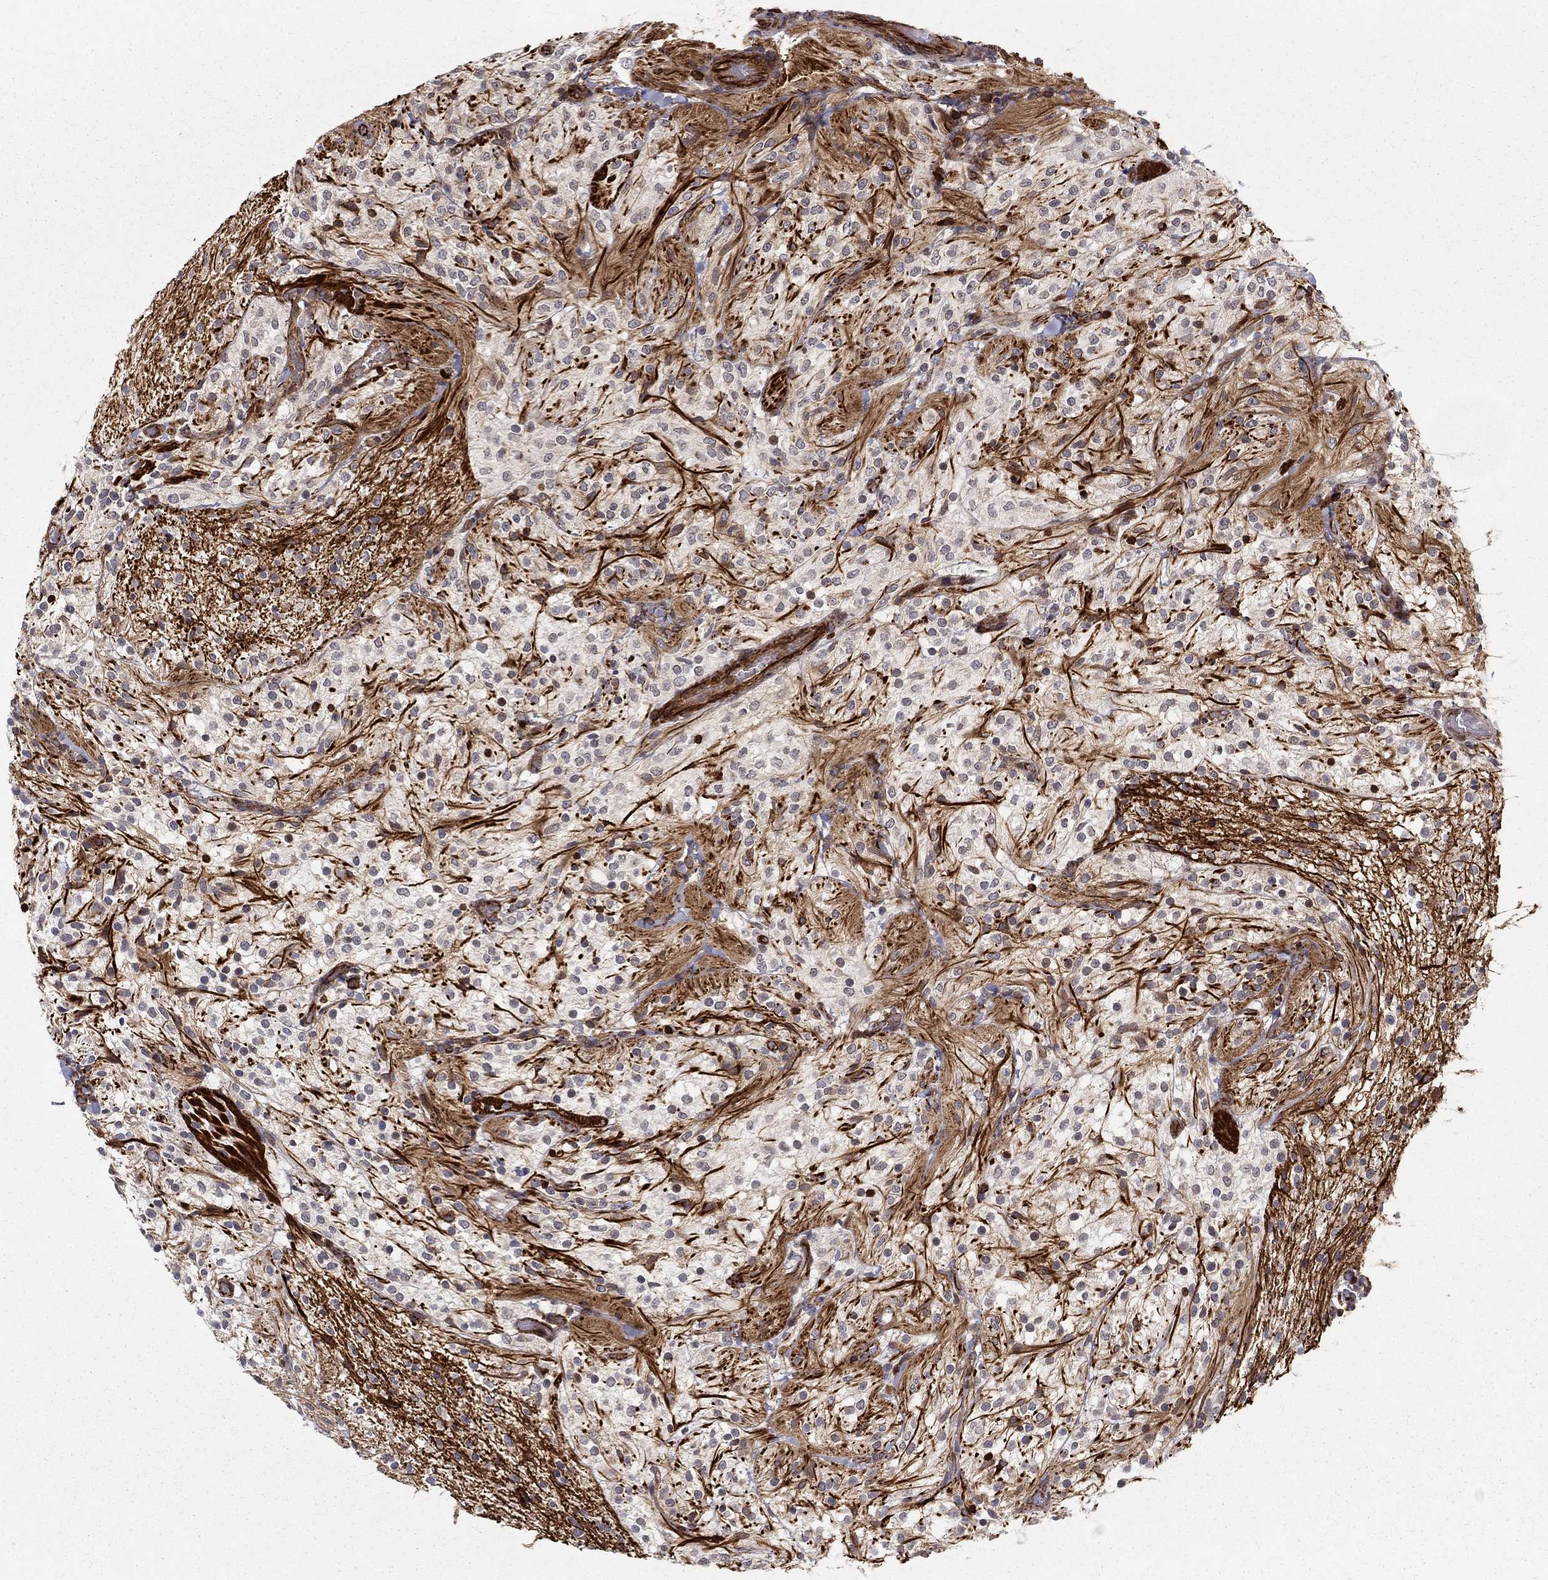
{"staining": {"intensity": "negative", "quantity": "none", "location": "none"}, "tissue": "glioma", "cell_type": "Tumor cells", "image_type": "cancer", "snomed": [{"axis": "morphology", "description": "Glioma, malignant, Low grade"}, {"axis": "topography", "description": "Brain"}], "caption": "This is an immunohistochemistry histopathology image of glioma. There is no positivity in tumor cells.", "gene": "ADM", "patient": {"sex": "male", "age": 3}}